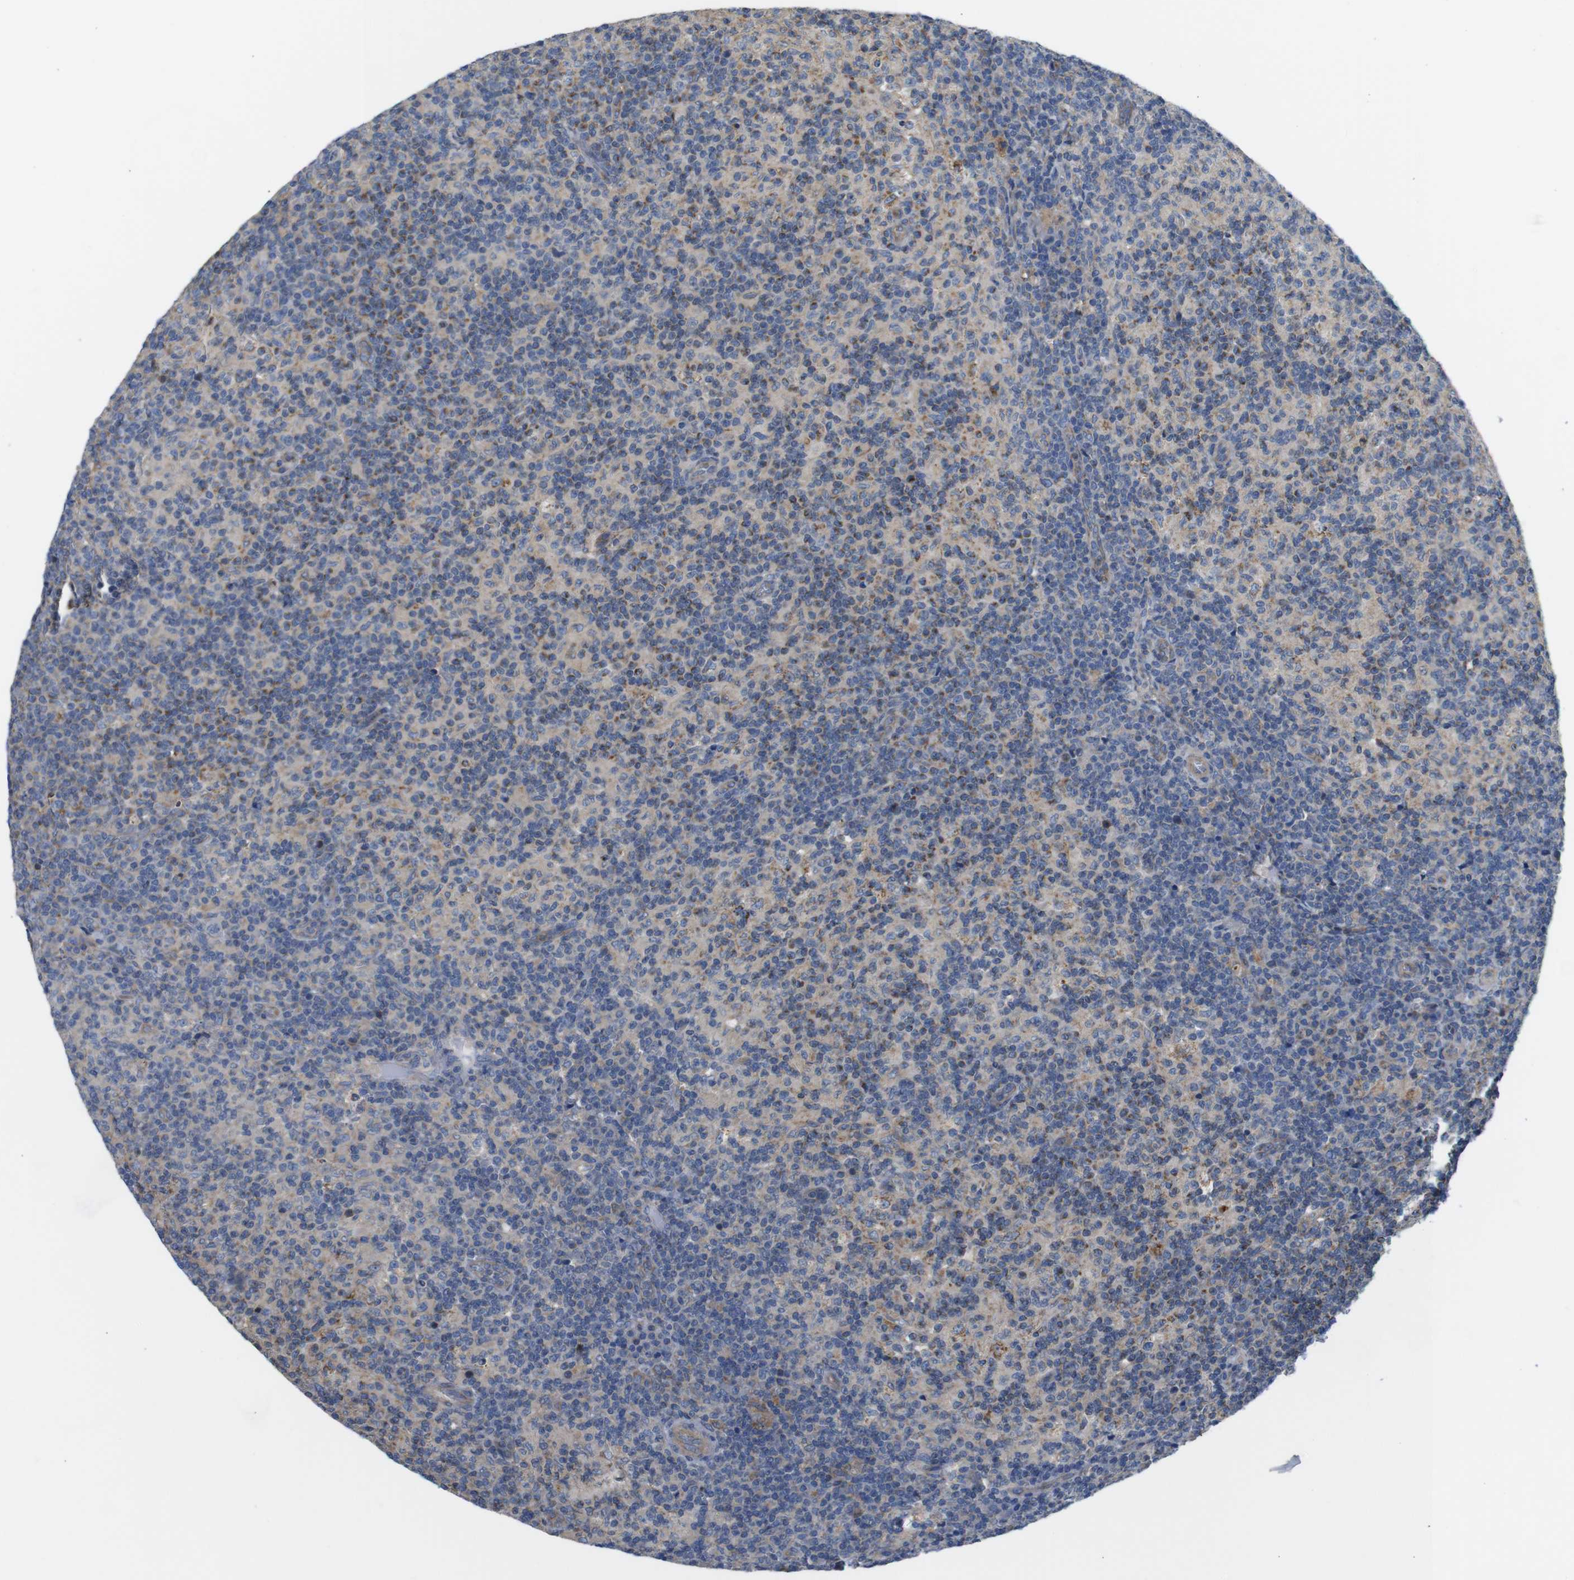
{"staining": {"intensity": "moderate", "quantity": "25%-75%", "location": "cytoplasmic/membranous"}, "tissue": "lymph node", "cell_type": "Germinal center cells", "image_type": "normal", "snomed": [{"axis": "morphology", "description": "Normal tissue, NOS"}, {"axis": "morphology", "description": "Inflammation, NOS"}, {"axis": "topography", "description": "Lymph node"}], "caption": "Lymph node stained with a brown dye reveals moderate cytoplasmic/membranous positive expression in approximately 25%-75% of germinal center cells.", "gene": "PDCD1LG2", "patient": {"sex": "male", "age": 55}}